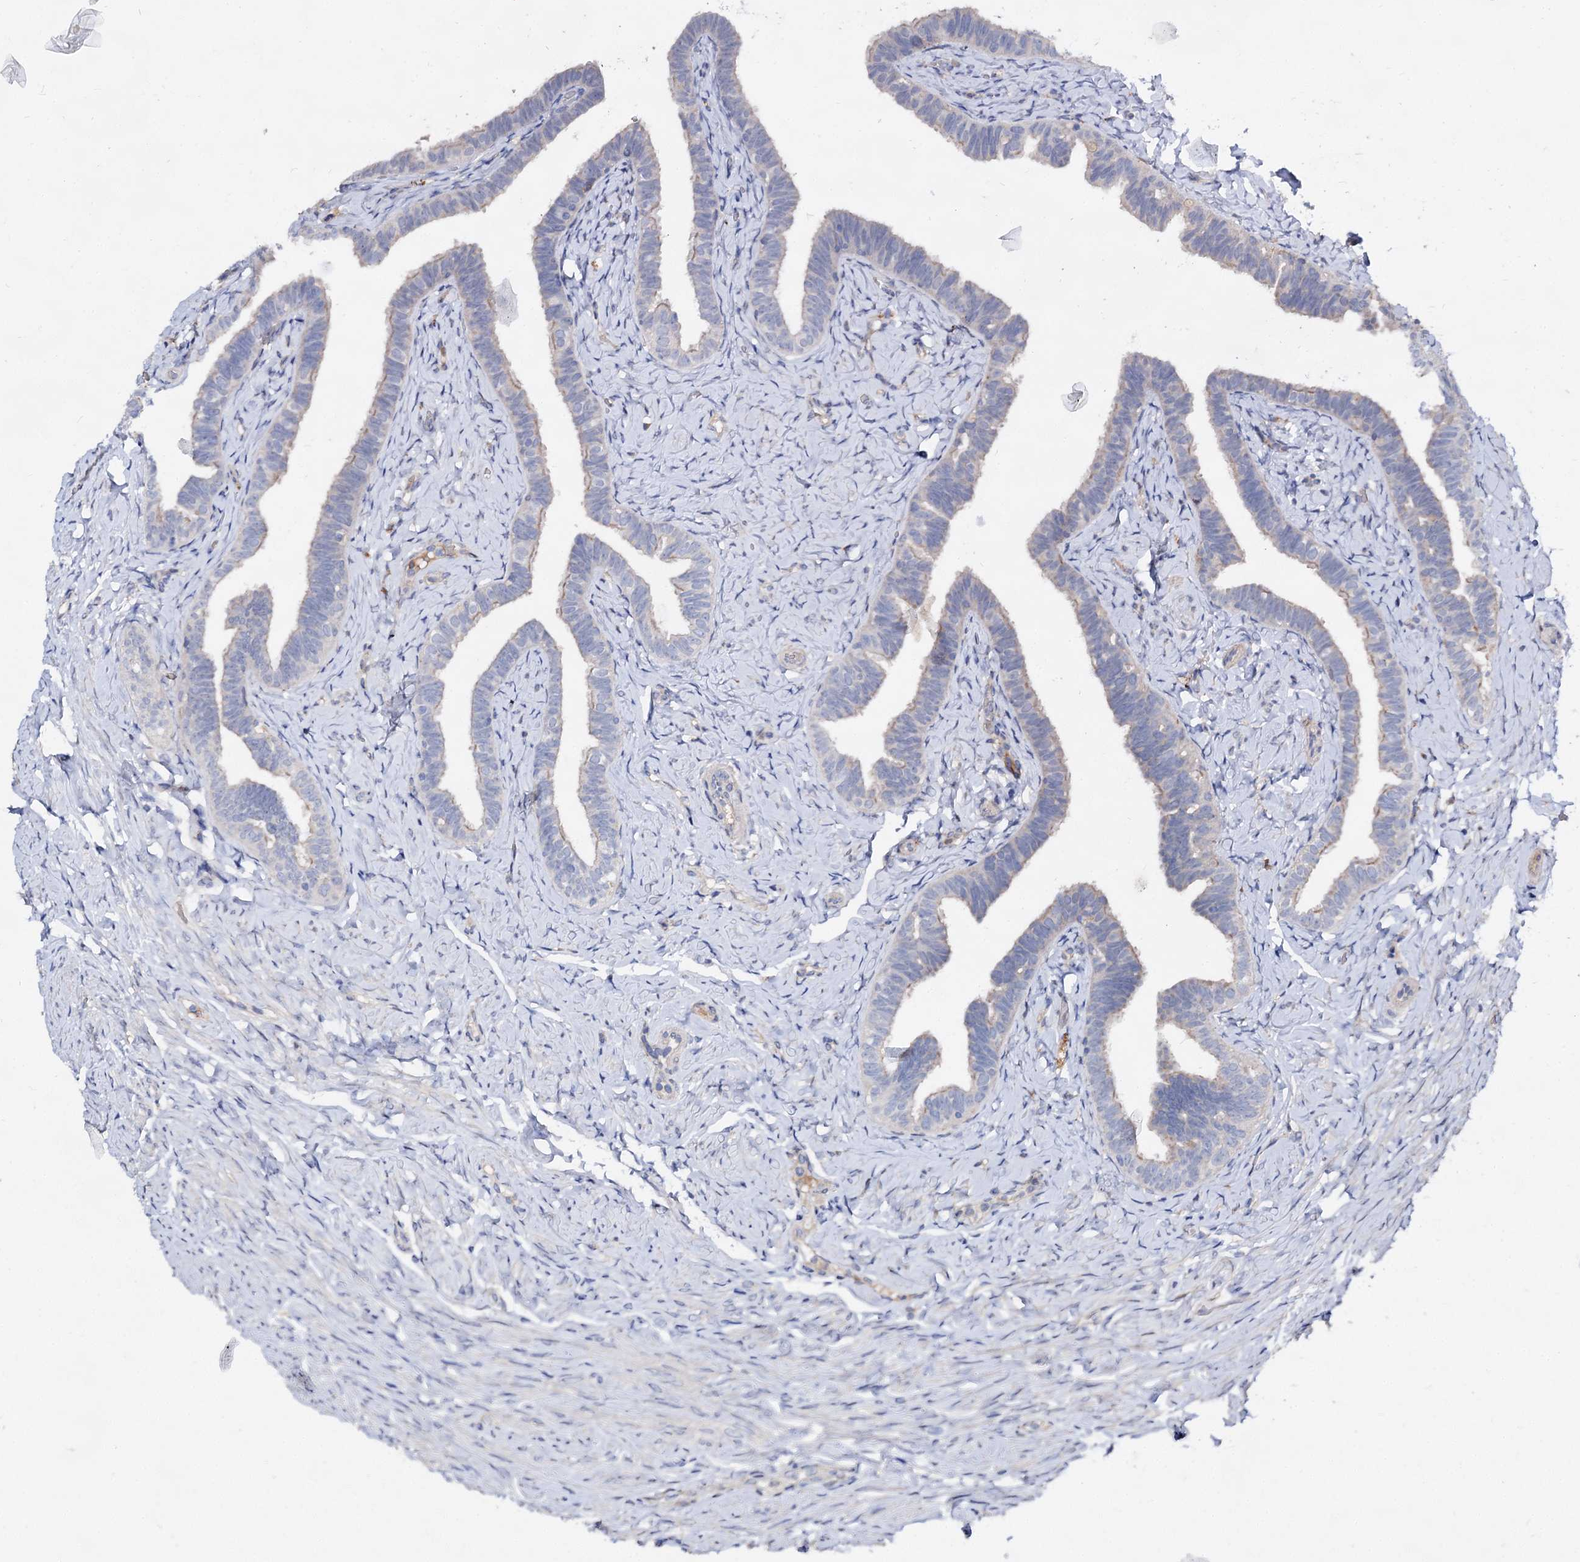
{"staining": {"intensity": "weak", "quantity": "<25%", "location": "cytoplasmic/membranous"}, "tissue": "fallopian tube", "cell_type": "Glandular cells", "image_type": "normal", "snomed": [{"axis": "morphology", "description": "Normal tissue, NOS"}, {"axis": "topography", "description": "Fallopian tube"}], "caption": "Fallopian tube was stained to show a protein in brown. There is no significant positivity in glandular cells. (DAB (3,3'-diaminobenzidine) immunohistochemistry with hematoxylin counter stain).", "gene": "HVCN1", "patient": {"sex": "female", "age": 39}}